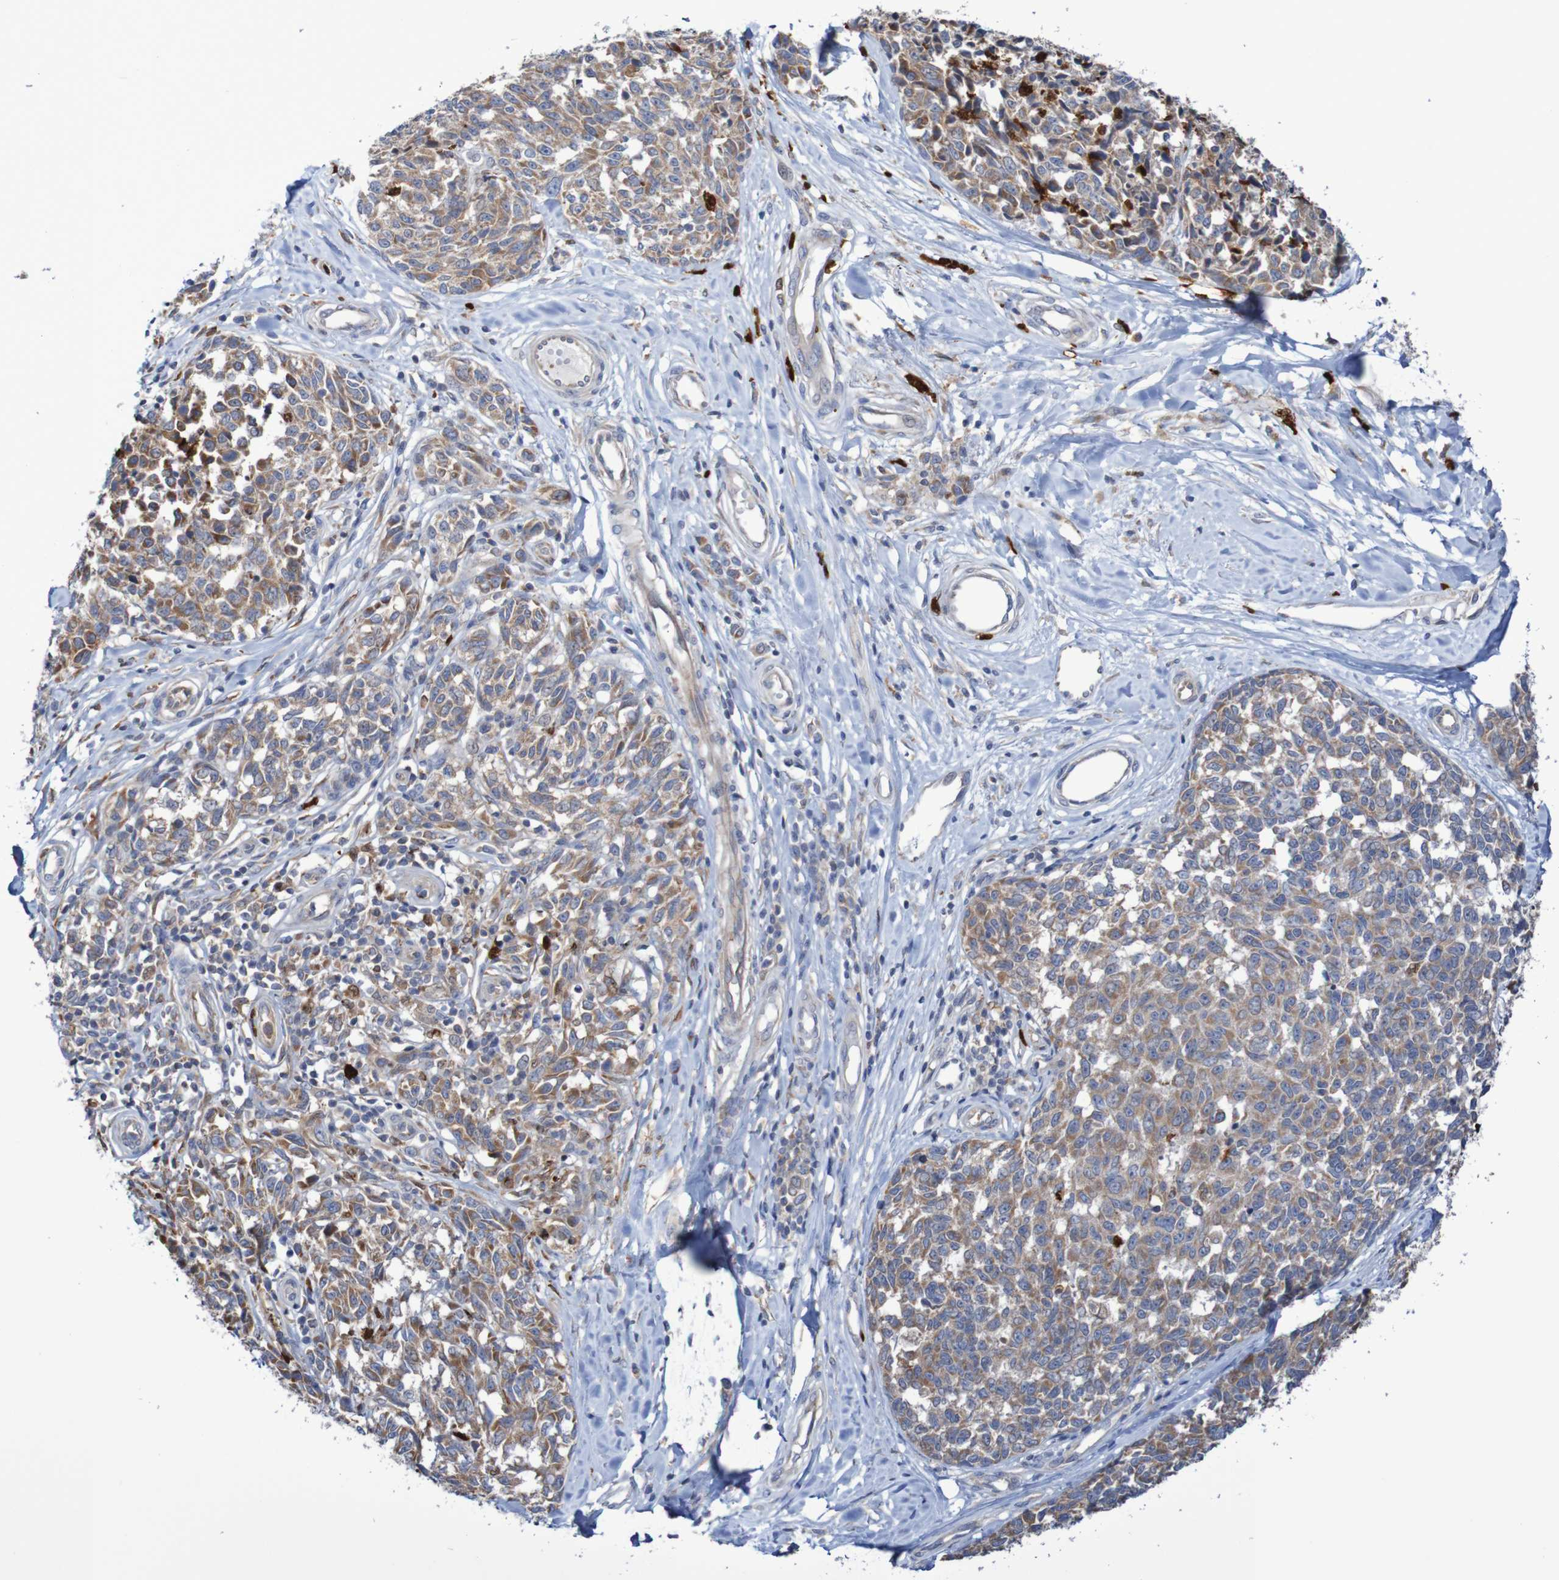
{"staining": {"intensity": "moderate", "quantity": ">75%", "location": "cytoplasmic/membranous"}, "tissue": "melanoma", "cell_type": "Tumor cells", "image_type": "cancer", "snomed": [{"axis": "morphology", "description": "Malignant melanoma, NOS"}, {"axis": "topography", "description": "Skin"}], "caption": "Melanoma stained with a brown dye reveals moderate cytoplasmic/membranous positive expression in approximately >75% of tumor cells.", "gene": "PARP4", "patient": {"sex": "female", "age": 64}}